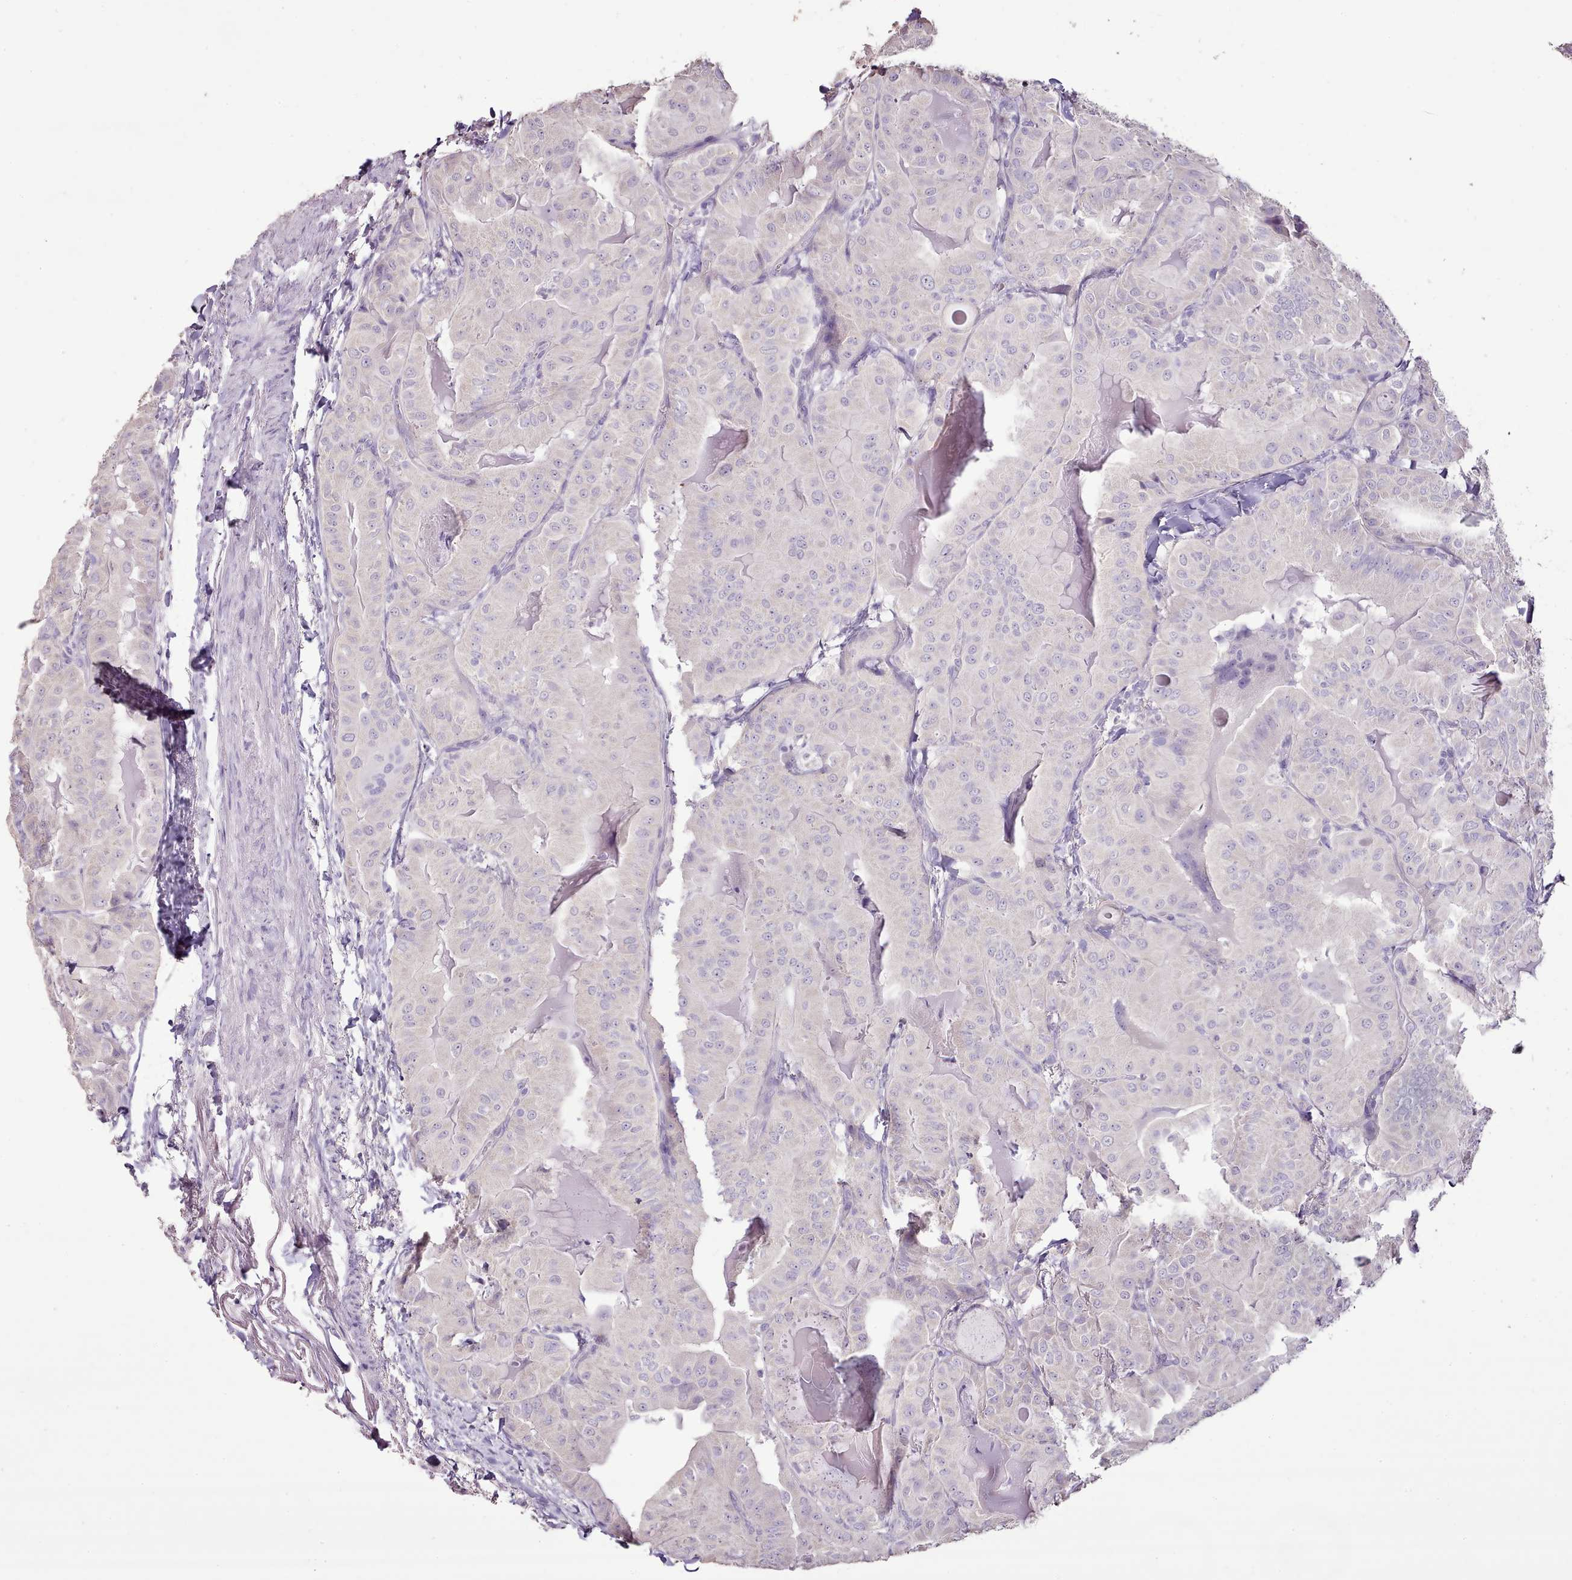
{"staining": {"intensity": "negative", "quantity": "none", "location": "none"}, "tissue": "thyroid cancer", "cell_type": "Tumor cells", "image_type": "cancer", "snomed": [{"axis": "morphology", "description": "Papillary adenocarcinoma, NOS"}, {"axis": "topography", "description": "Thyroid gland"}], "caption": "Immunohistochemical staining of human thyroid papillary adenocarcinoma shows no significant expression in tumor cells.", "gene": "BLOC1S2", "patient": {"sex": "female", "age": 68}}